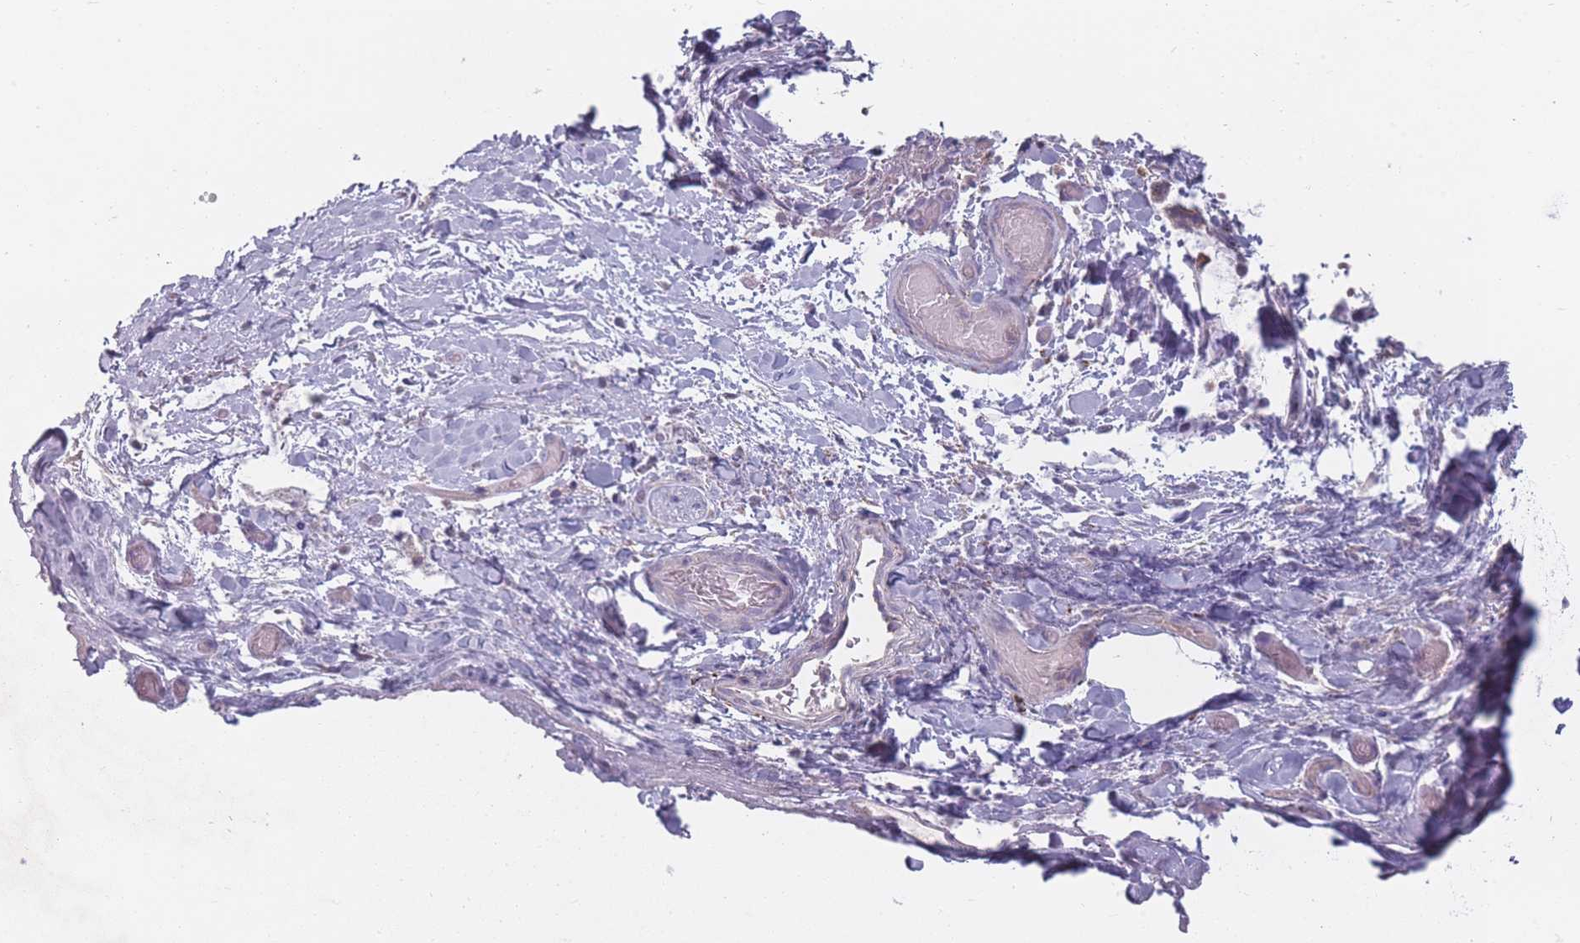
{"staining": {"intensity": "negative", "quantity": "none", "location": "none"}, "tissue": "smooth muscle", "cell_type": "Smooth muscle cells", "image_type": "normal", "snomed": [{"axis": "morphology", "description": "Normal tissue, NOS"}, {"axis": "morphology", "description": "Adenocarcinoma, NOS"}, {"axis": "topography", "description": "Colon"}, {"axis": "topography", "description": "Peripheral nerve tissue"}], "caption": "The micrograph displays no significant expression in smooth muscle cells of smooth muscle.", "gene": "PEX11B", "patient": {"sex": "male", "age": 14}}